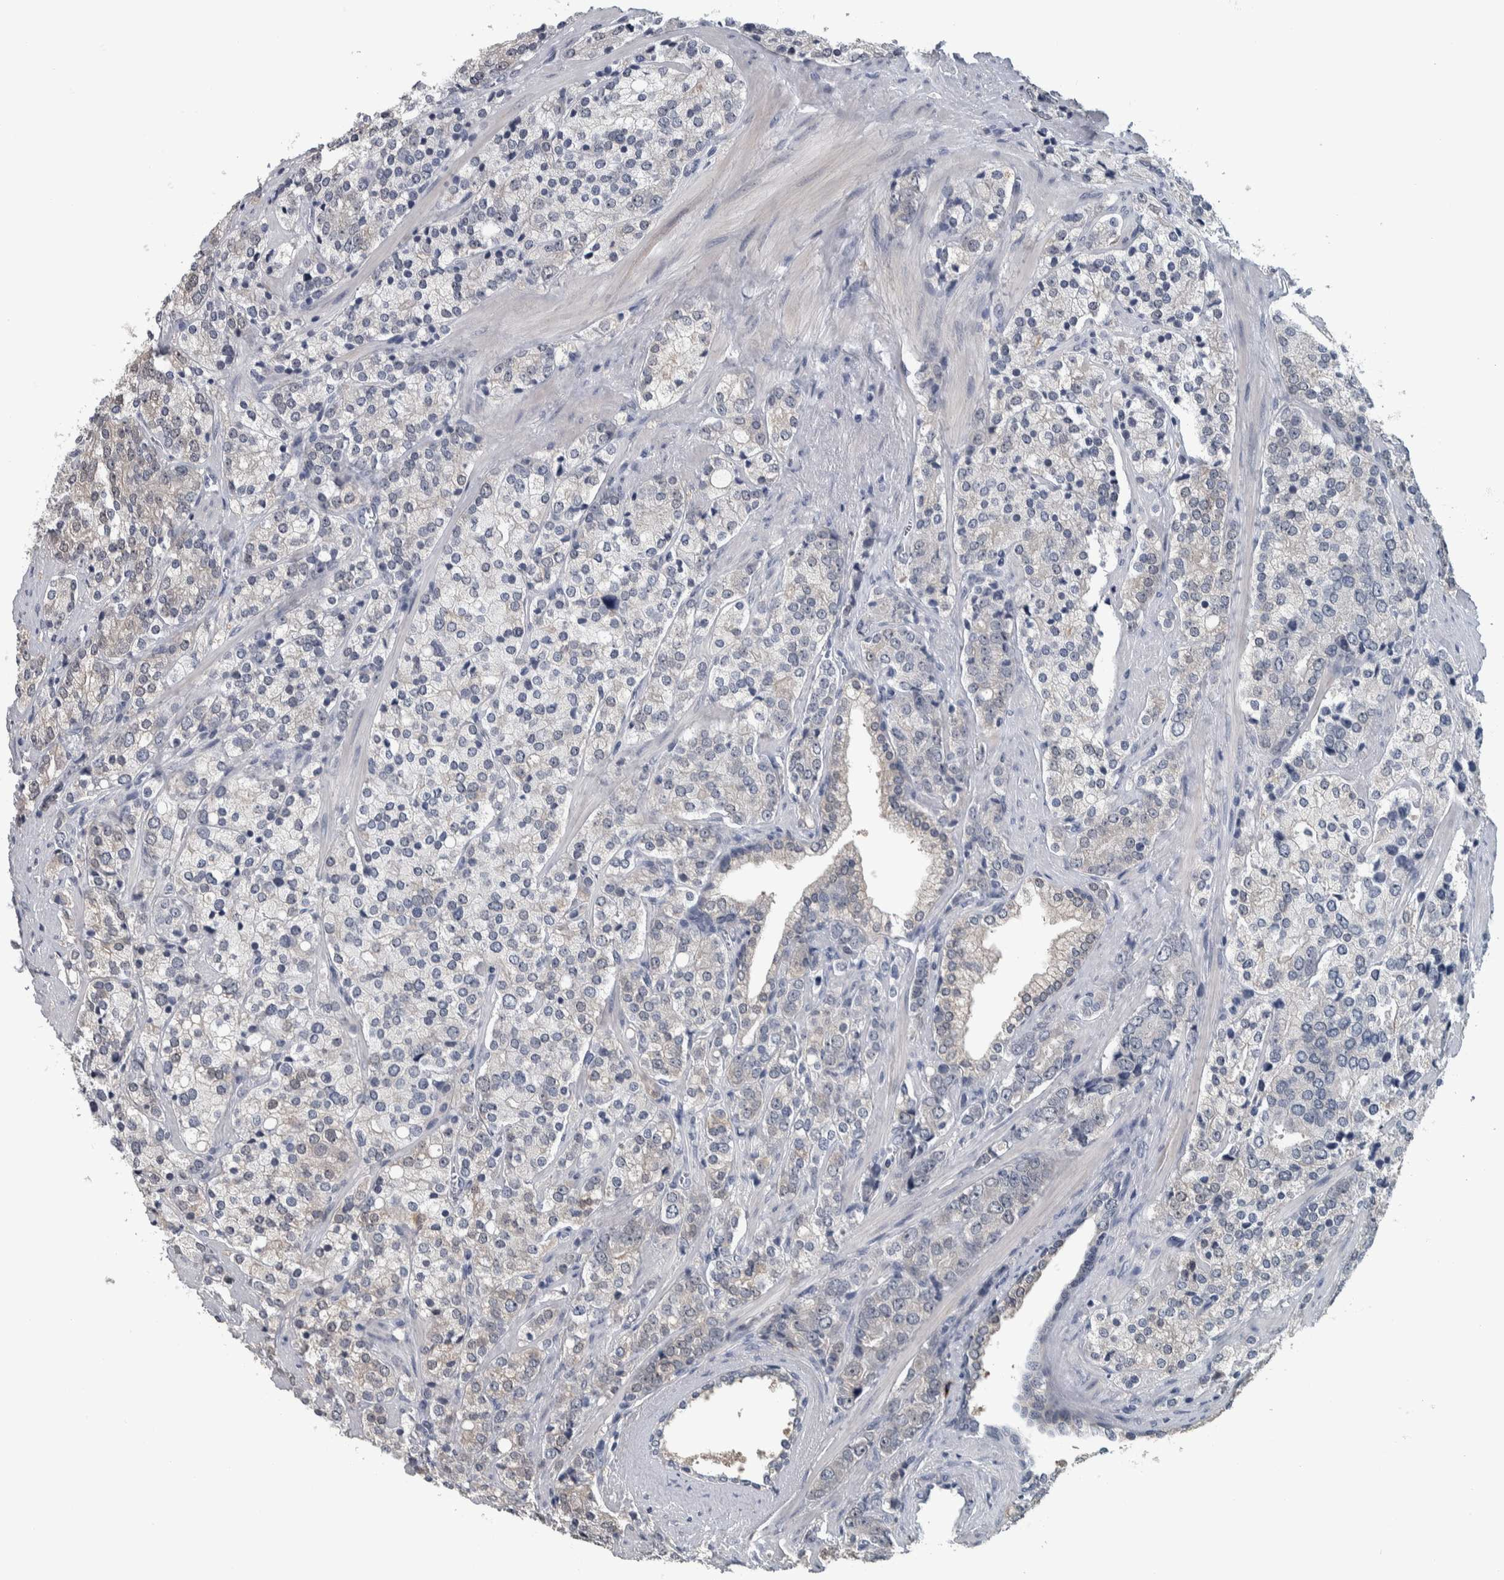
{"staining": {"intensity": "weak", "quantity": "<25%", "location": "cytoplasmic/membranous"}, "tissue": "prostate cancer", "cell_type": "Tumor cells", "image_type": "cancer", "snomed": [{"axis": "morphology", "description": "Adenocarcinoma, High grade"}, {"axis": "topography", "description": "Prostate"}], "caption": "Protein analysis of prostate cancer (adenocarcinoma (high-grade)) reveals no significant positivity in tumor cells.", "gene": "CAVIN4", "patient": {"sex": "male", "age": 71}}